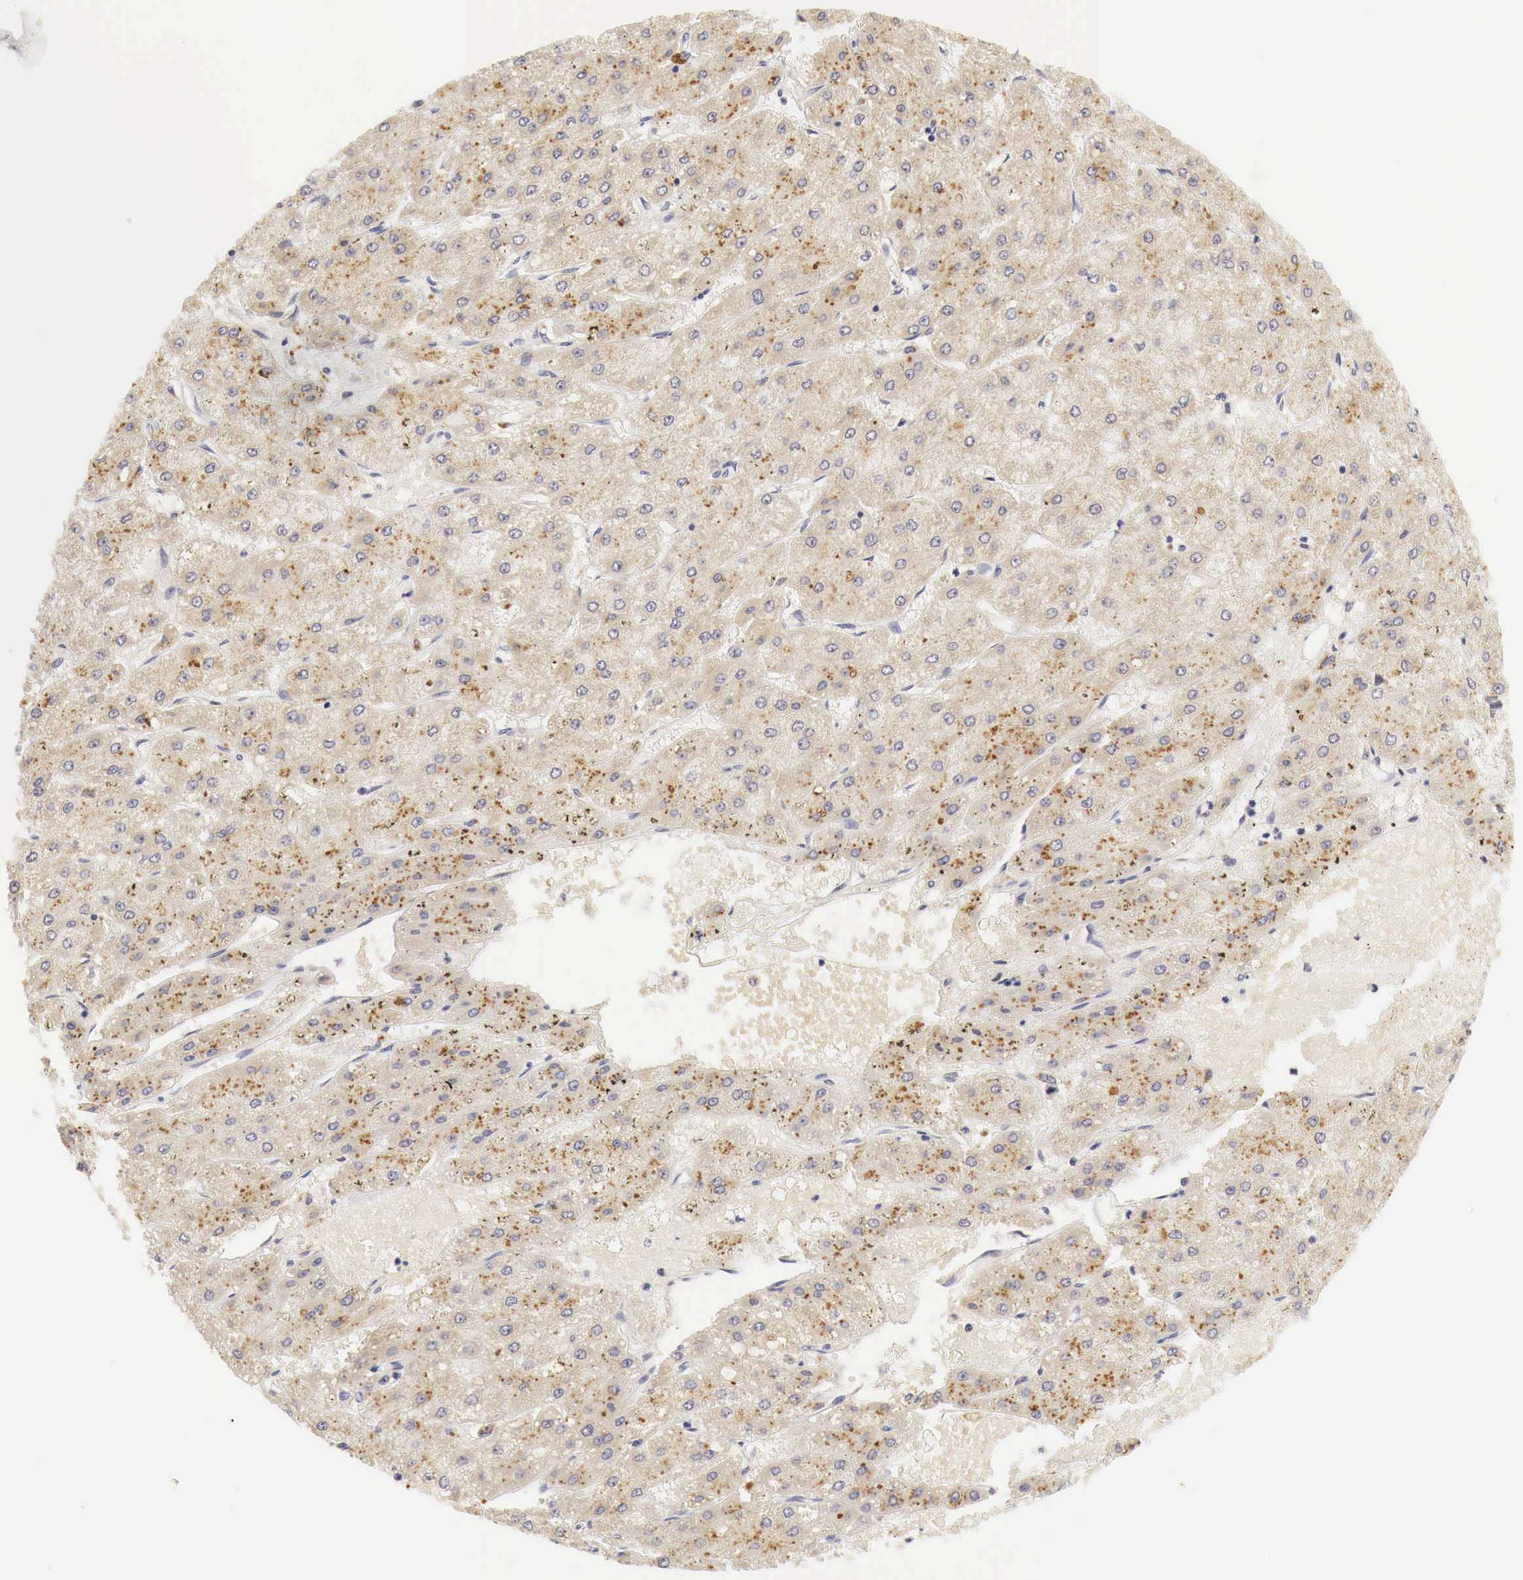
{"staining": {"intensity": "weak", "quantity": "25%-75%", "location": "cytoplasmic/membranous"}, "tissue": "liver cancer", "cell_type": "Tumor cells", "image_type": "cancer", "snomed": [{"axis": "morphology", "description": "Carcinoma, Hepatocellular, NOS"}, {"axis": "topography", "description": "Liver"}], "caption": "This image shows immunohistochemistry (IHC) staining of liver cancer (hepatocellular carcinoma), with low weak cytoplasmic/membranous staining in about 25%-75% of tumor cells.", "gene": "CASP3", "patient": {"sex": "female", "age": 52}}